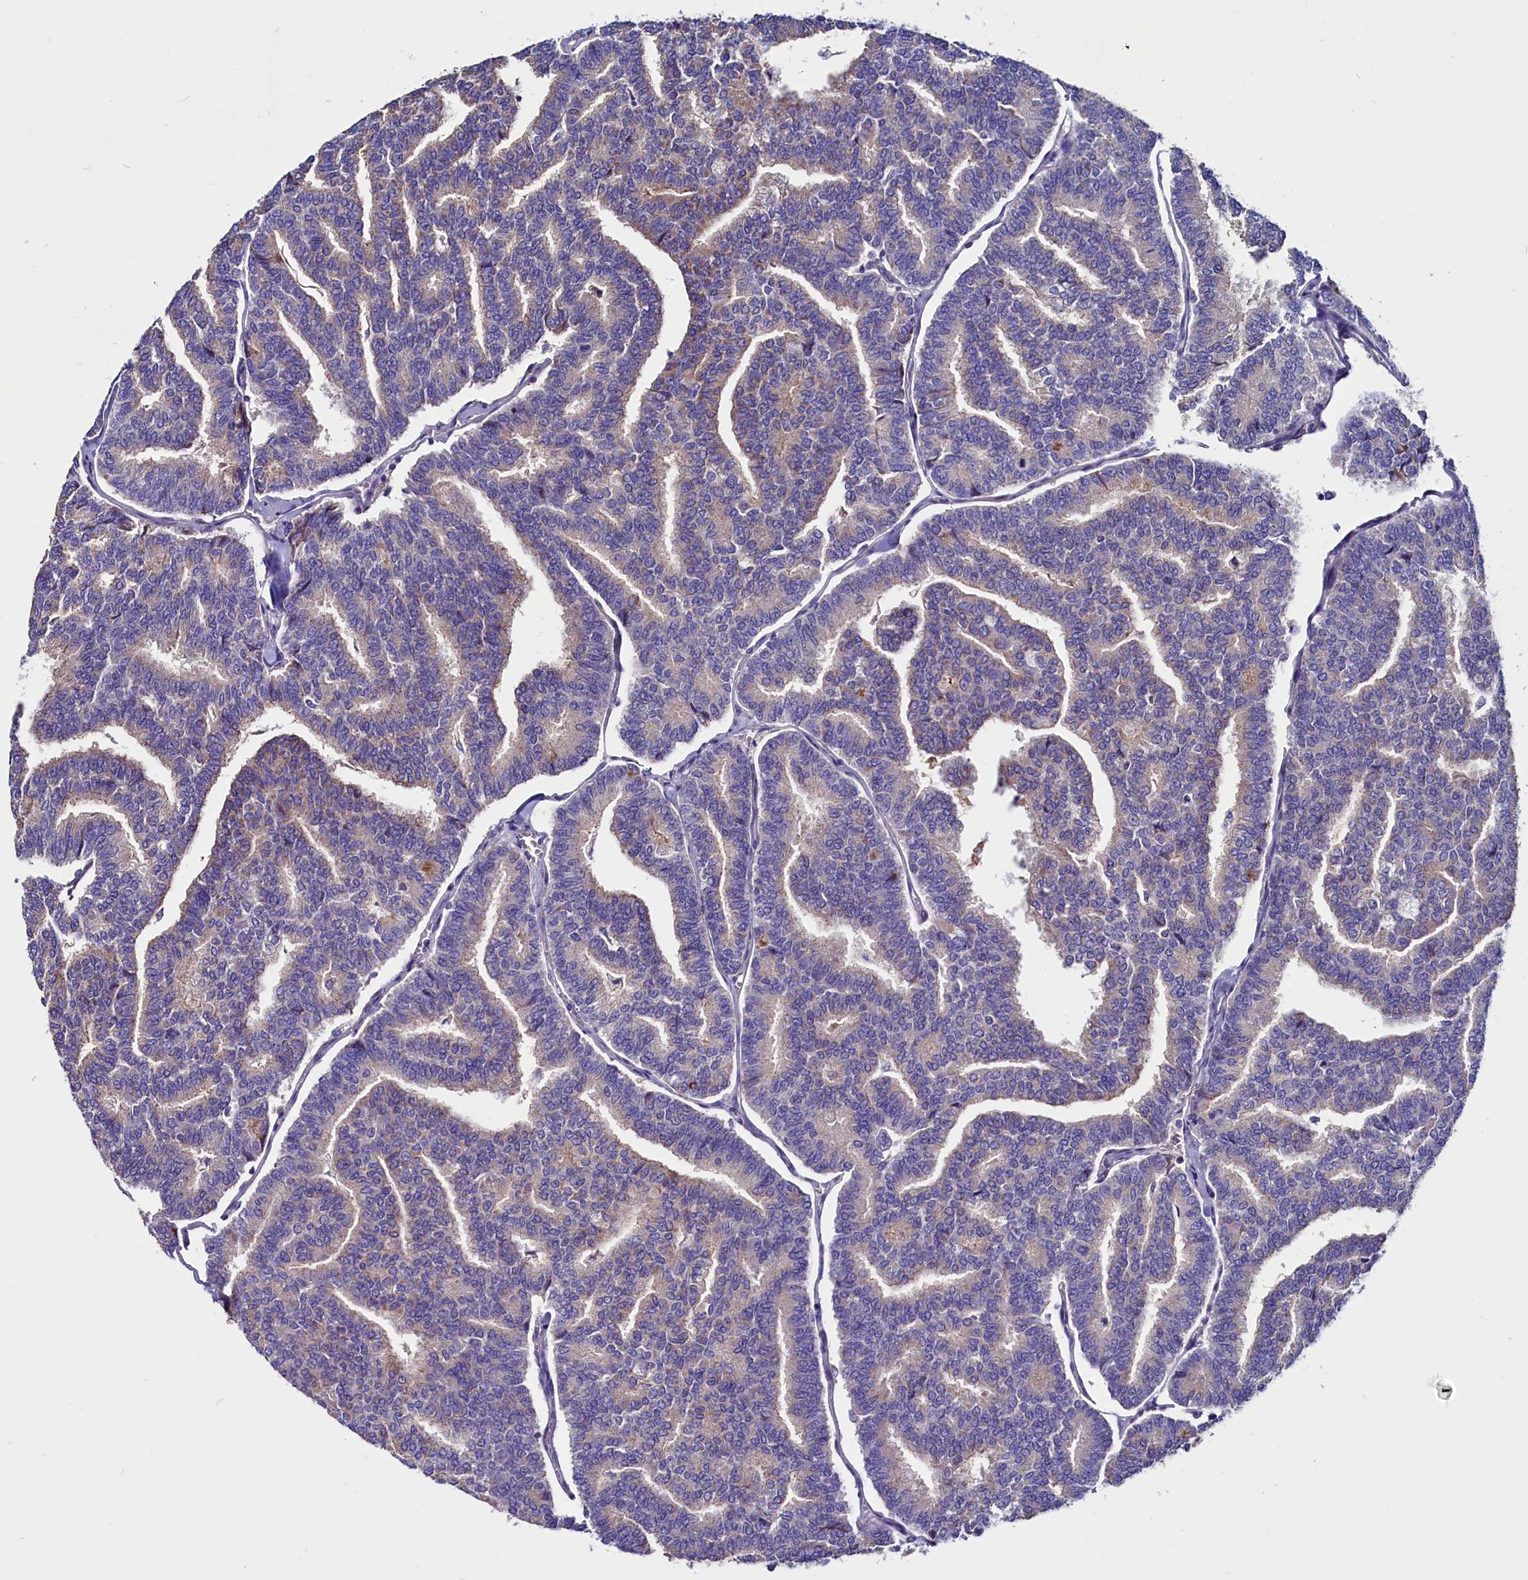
{"staining": {"intensity": "weak", "quantity": "25%-75%", "location": "cytoplasmic/membranous"}, "tissue": "thyroid cancer", "cell_type": "Tumor cells", "image_type": "cancer", "snomed": [{"axis": "morphology", "description": "Papillary adenocarcinoma, NOS"}, {"axis": "topography", "description": "Thyroid gland"}], "caption": "A brown stain highlights weak cytoplasmic/membranous positivity of a protein in human thyroid papillary adenocarcinoma tumor cells.", "gene": "CCBE1", "patient": {"sex": "female", "age": 35}}